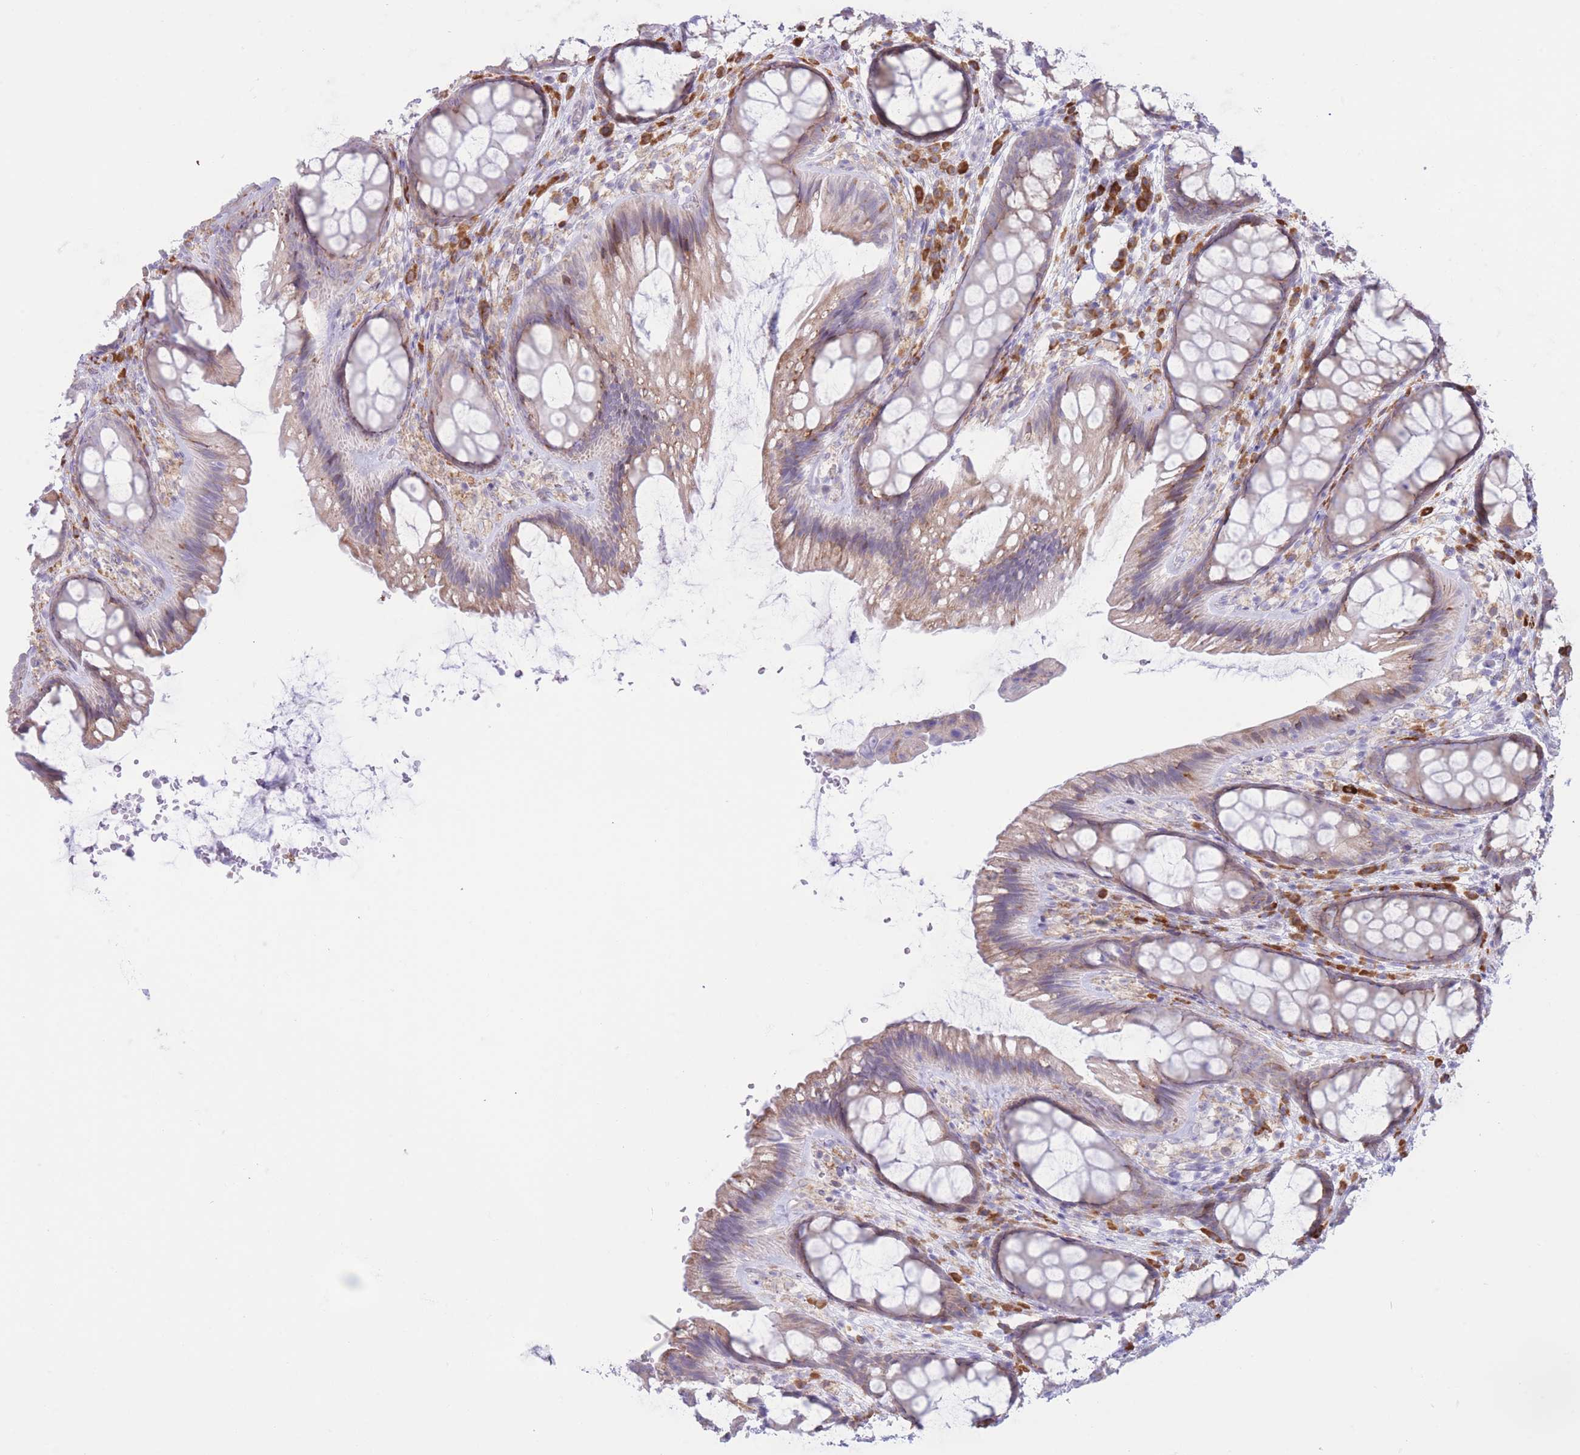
{"staining": {"intensity": "negative", "quantity": "none", "location": "none"}, "tissue": "colon", "cell_type": "Endothelial cells", "image_type": "normal", "snomed": [{"axis": "morphology", "description": "Normal tissue, NOS"}, {"axis": "topography", "description": "Colon"}], "caption": "Immunohistochemical staining of normal colon demonstrates no significant positivity in endothelial cells. Nuclei are stained in blue.", "gene": "MYDGF", "patient": {"sex": "male", "age": 46}}